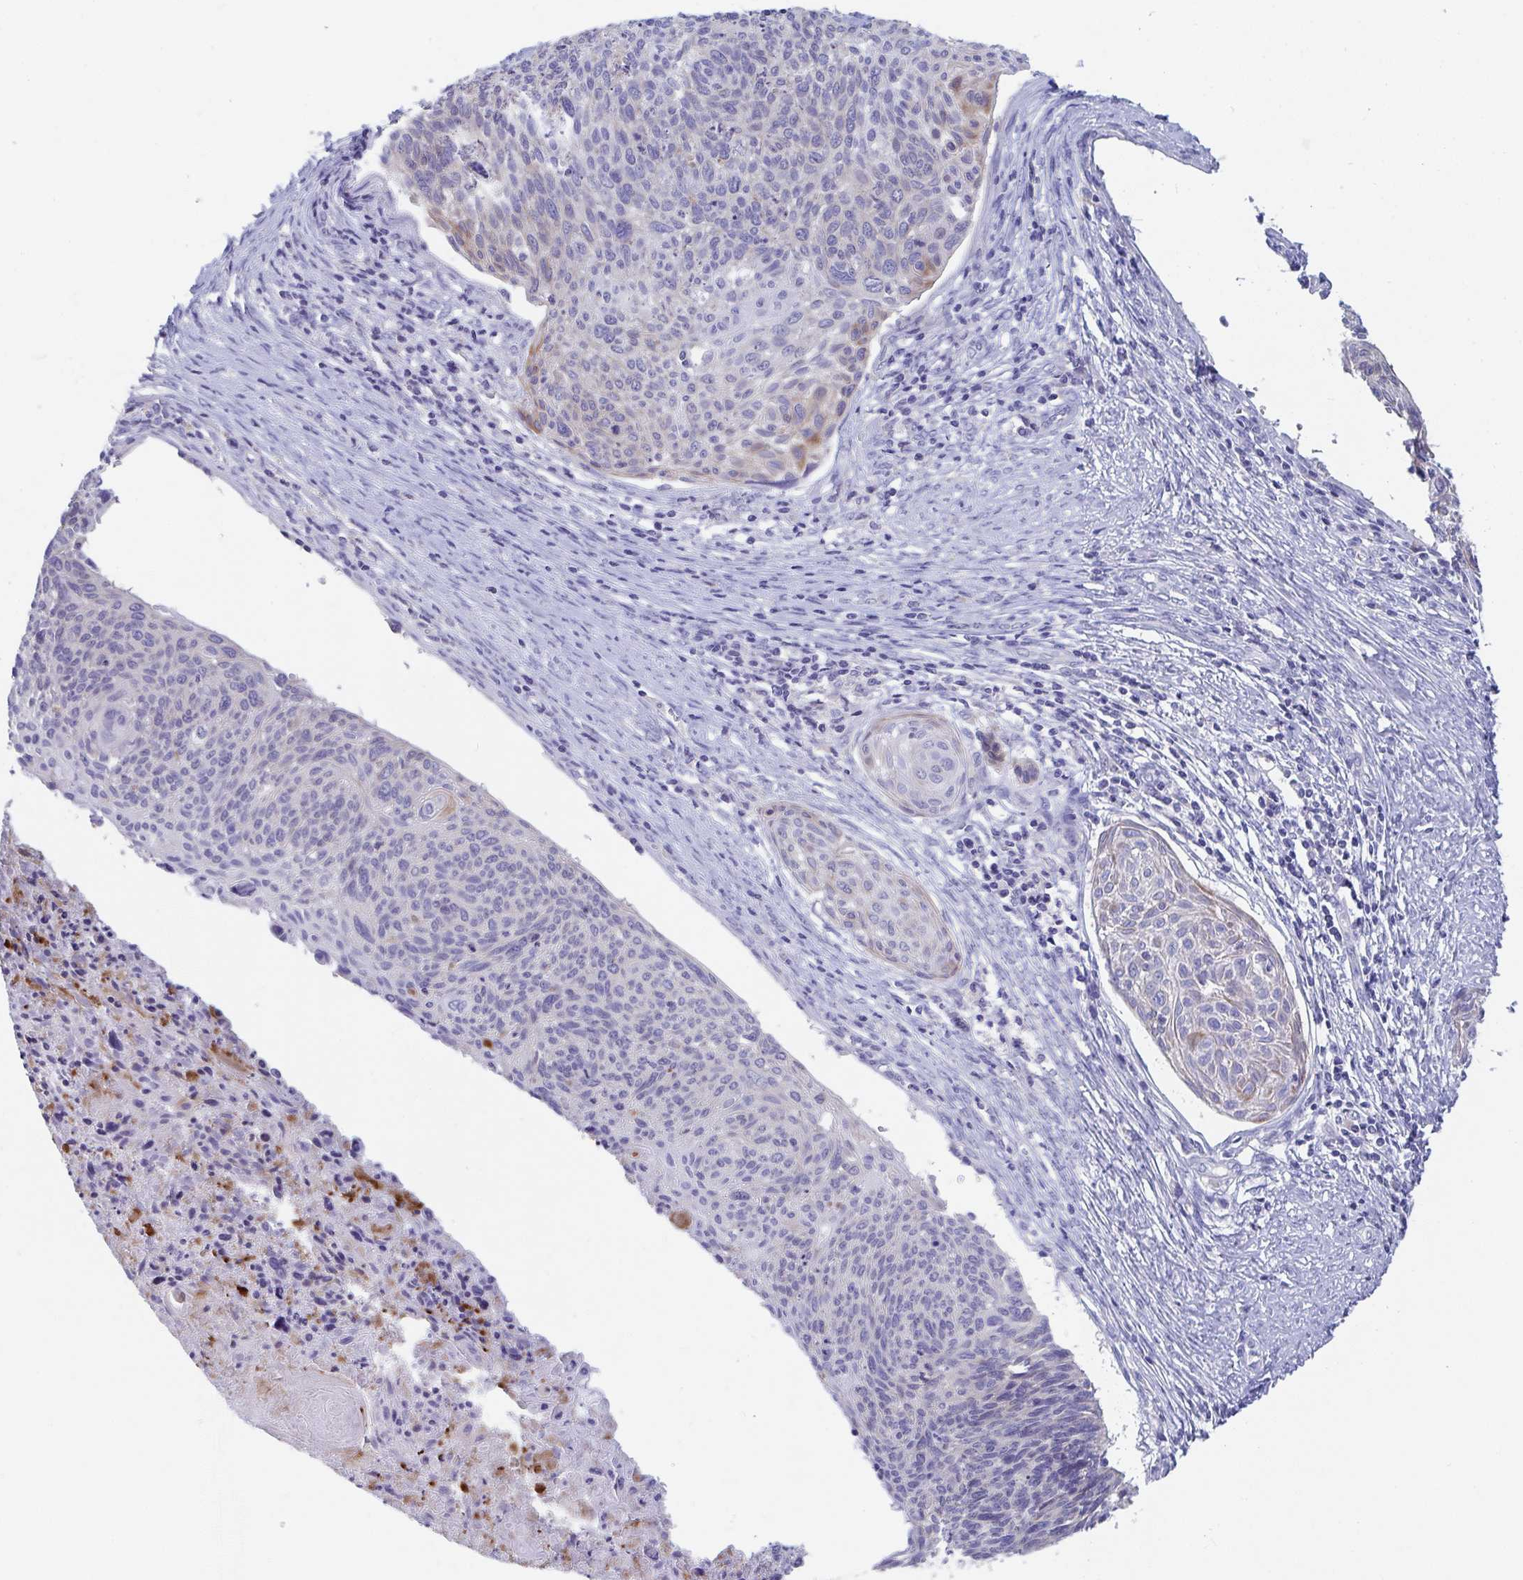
{"staining": {"intensity": "moderate", "quantity": "<25%", "location": "cytoplasmic/membranous"}, "tissue": "cervical cancer", "cell_type": "Tumor cells", "image_type": "cancer", "snomed": [{"axis": "morphology", "description": "Squamous cell carcinoma, NOS"}, {"axis": "topography", "description": "Cervix"}], "caption": "A high-resolution image shows immunohistochemistry staining of cervical cancer, which reveals moderate cytoplasmic/membranous positivity in about <25% of tumor cells. Nuclei are stained in blue.", "gene": "ZNF561", "patient": {"sex": "female", "age": 49}}